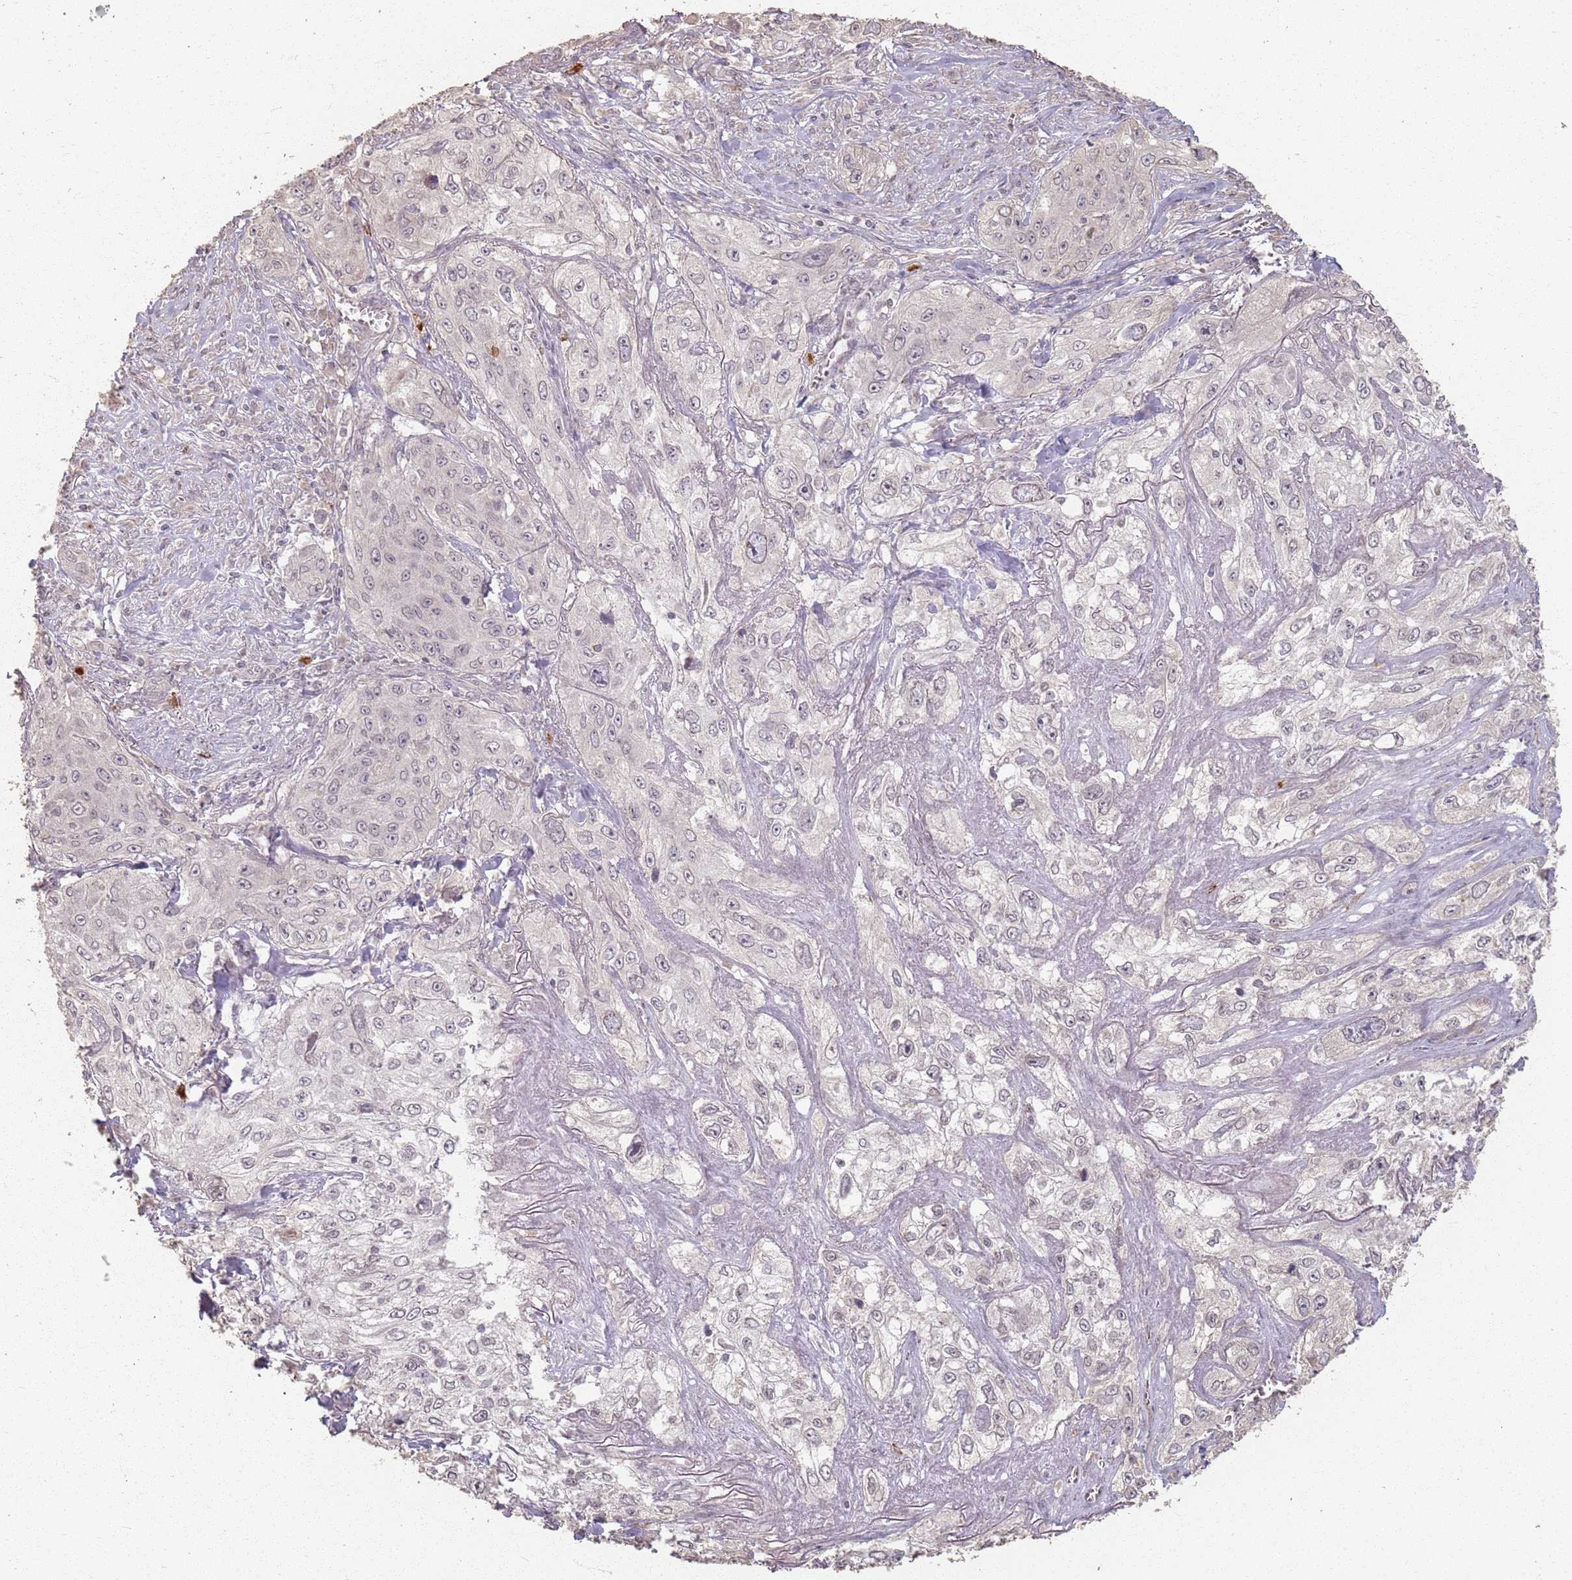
{"staining": {"intensity": "negative", "quantity": "none", "location": "none"}, "tissue": "lung cancer", "cell_type": "Tumor cells", "image_type": "cancer", "snomed": [{"axis": "morphology", "description": "Squamous cell carcinoma, NOS"}, {"axis": "topography", "description": "Lung"}], "caption": "Immunohistochemical staining of squamous cell carcinoma (lung) displays no significant staining in tumor cells. The staining was performed using DAB to visualize the protein expression in brown, while the nuclei were stained in blue with hematoxylin (Magnification: 20x).", "gene": "CCDC168", "patient": {"sex": "female", "age": 69}}